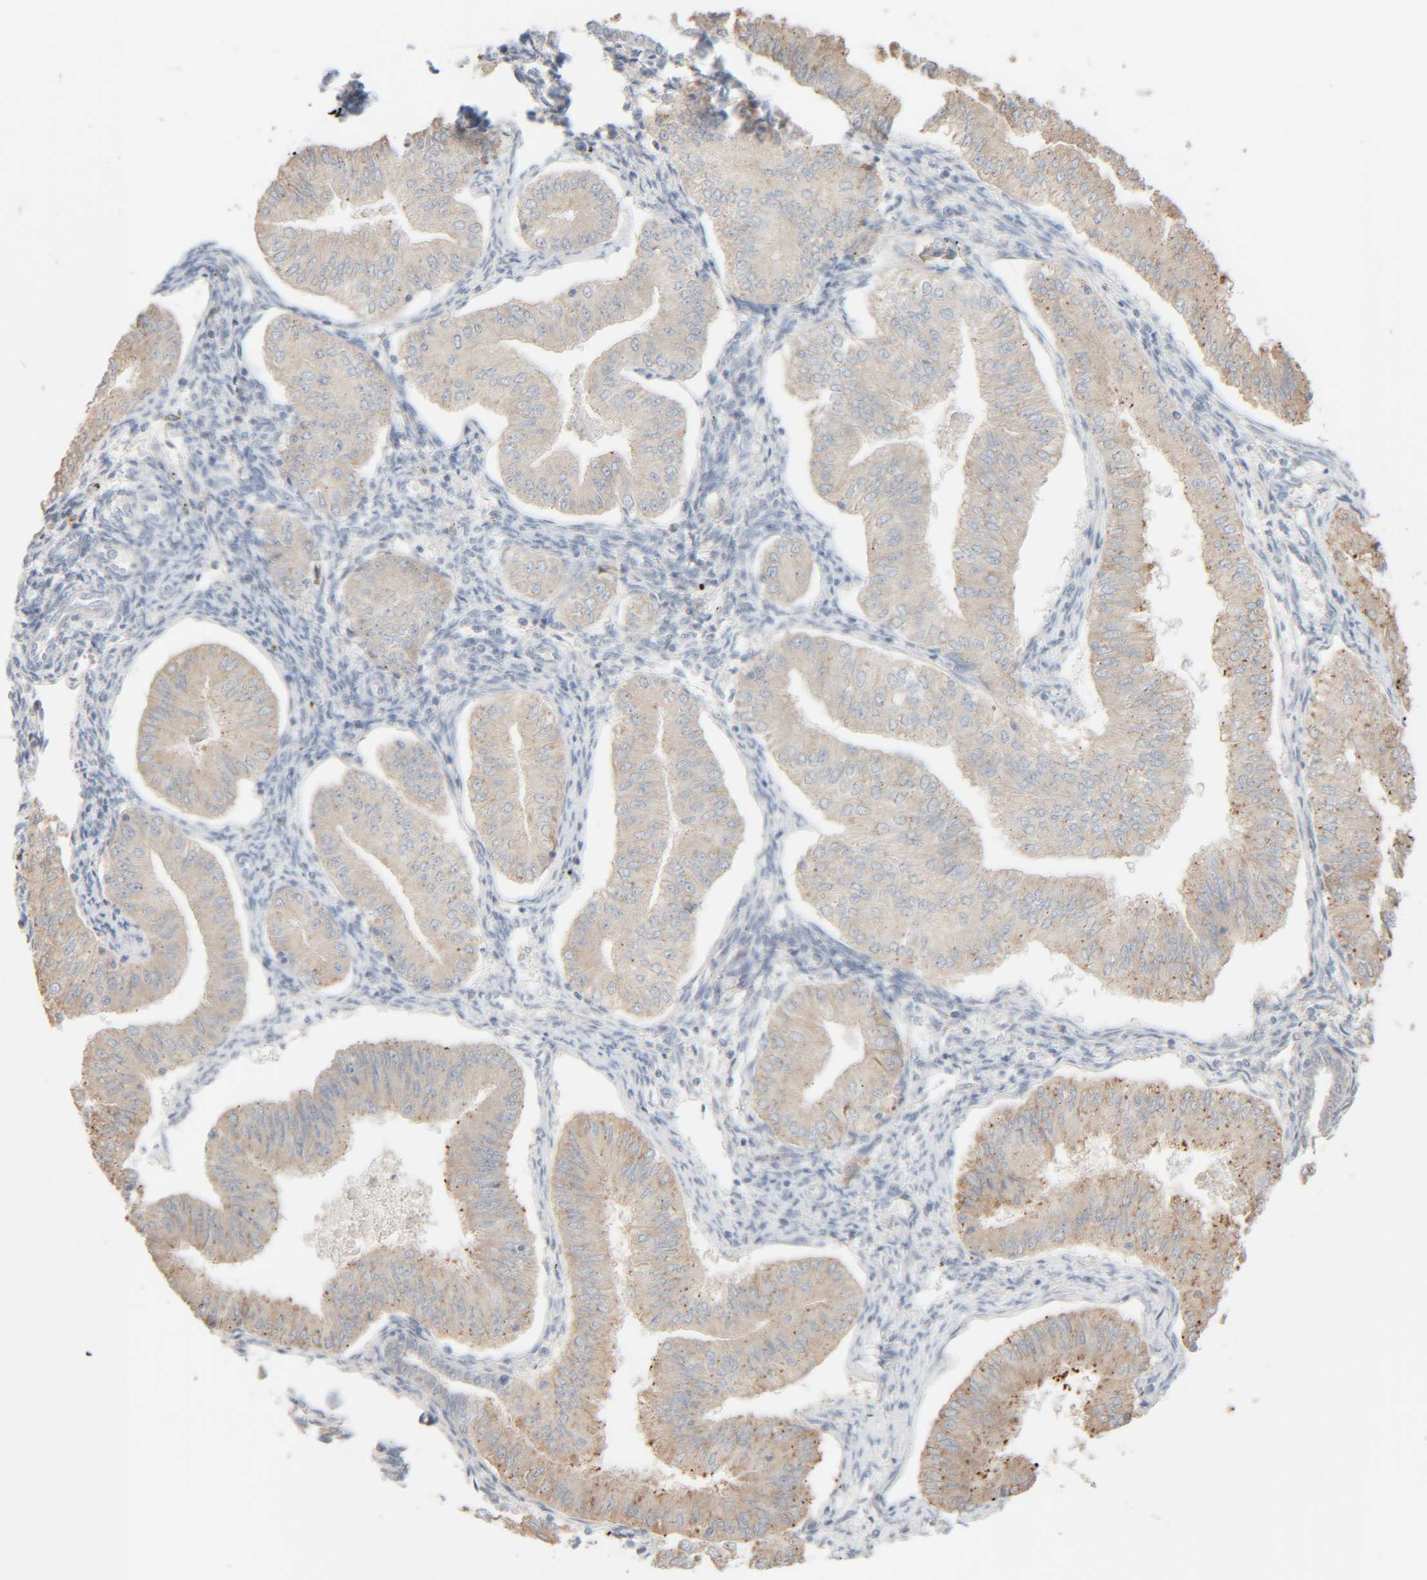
{"staining": {"intensity": "weak", "quantity": "25%-75%", "location": "cytoplasmic/membranous"}, "tissue": "endometrial cancer", "cell_type": "Tumor cells", "image_type": "cancer", "snomed": [{"axis": "morphology", "description": "Normal tissue, NOS"}, {"axis": "morphology", "description": "Adenocarcinoma, NOS"}, {"axis": "topography", "description": "Endometrium"}], "caption": "Human endometrial adenocarcinoma stained with a brown dye reveals weak cytoplasmic/membranous positive staining in about 25%-75% of tumor cells.", "gene": "RIDA", "patient": {"sex": "female", "age": 53}}